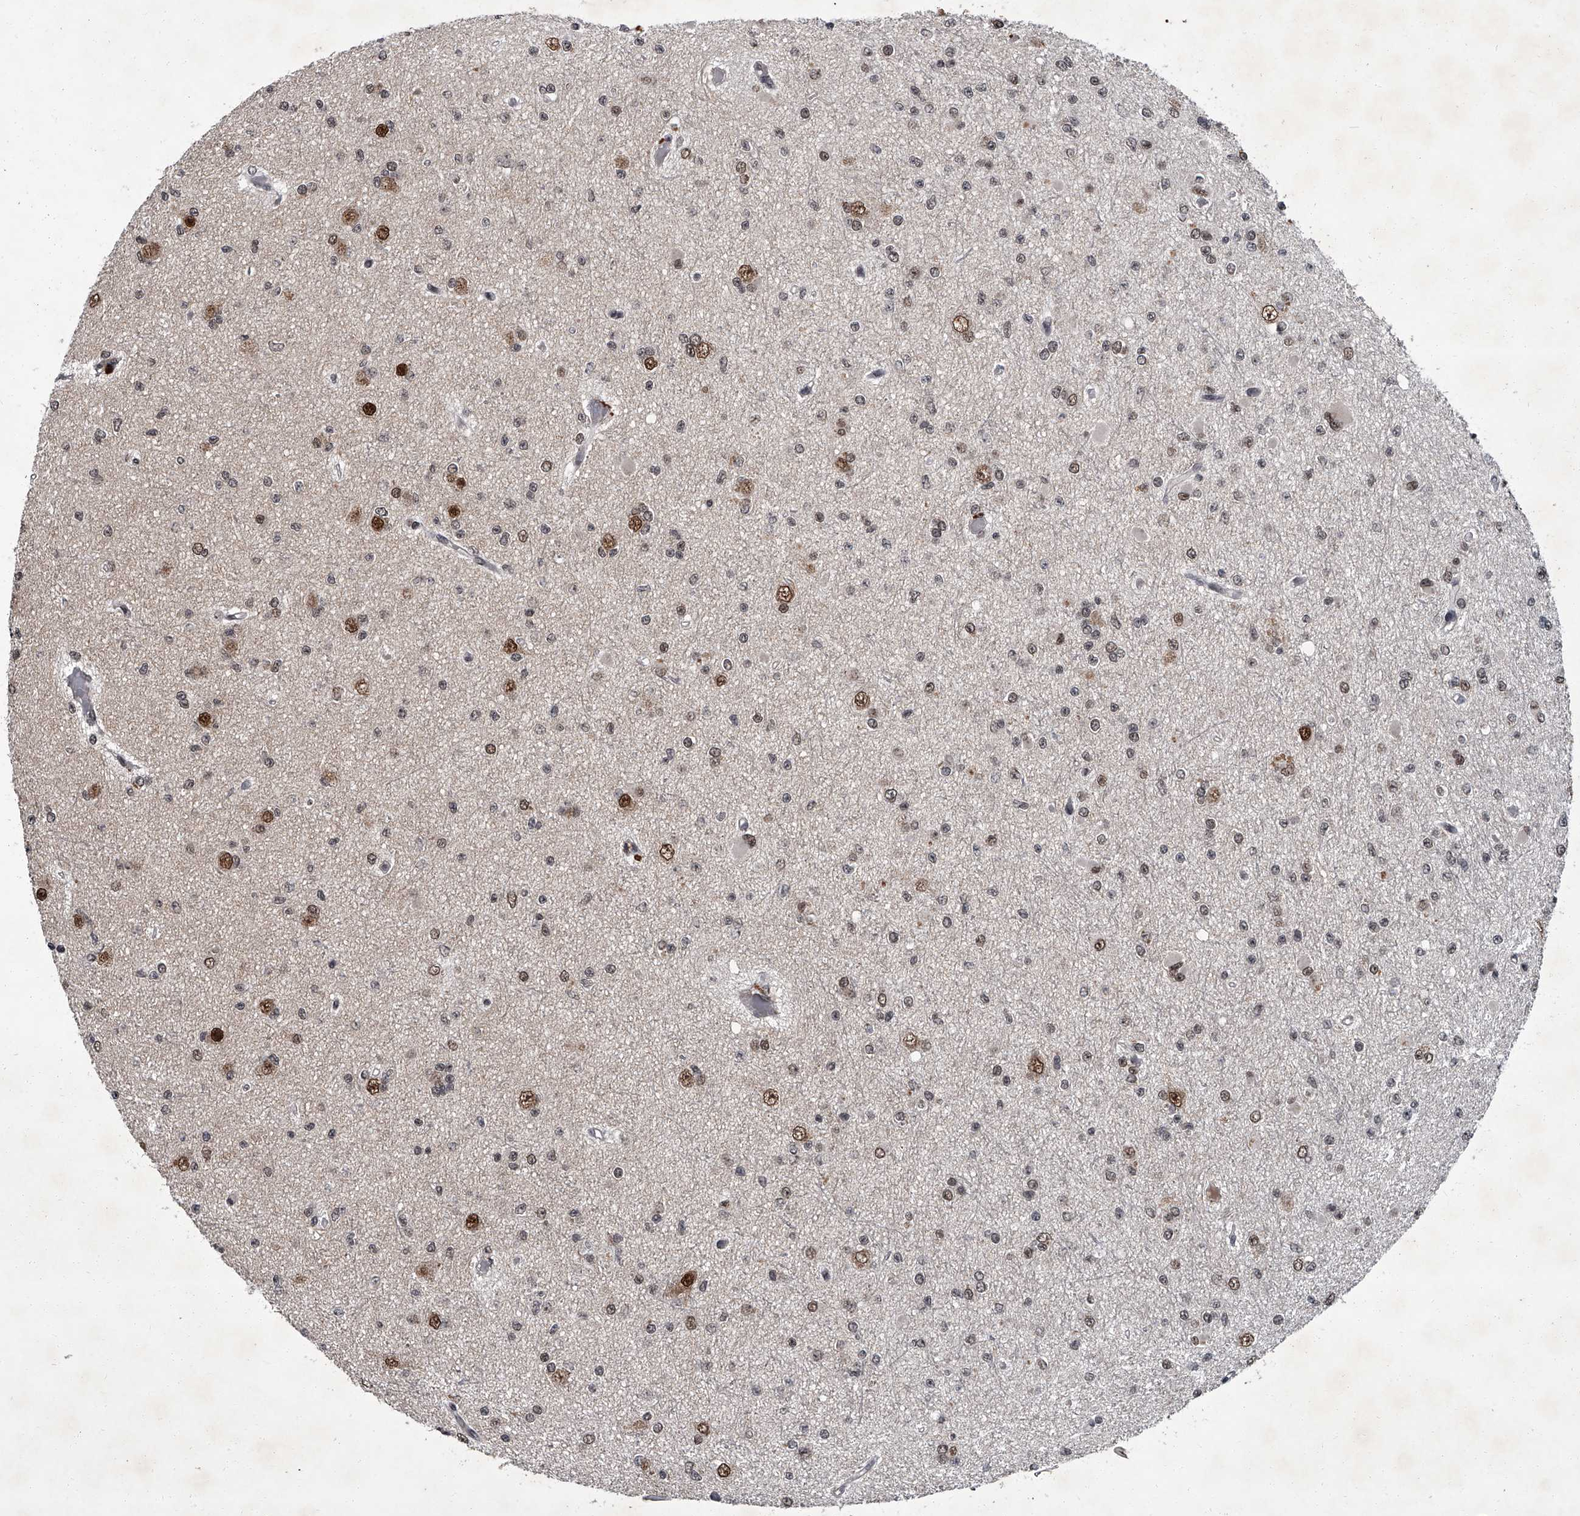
{"staining": {"intensity": "moderate", "quantity": "<25%", "location": "nuclear"}, "tissue": "glioma", "cell_type": "Tumor cells", "image_type": "cancer", "snomed": [{"axis": "morphology", "description": "Glioma, malignant, Low grade"}, {"axis": "topography", "description": "Brain"}], "caption": "Human malignant low-grade glioma stained with a protein marker reveals moderate staining in tumor cells.", "gene": "ZNF518B", "patient": {"sex": "female", "age": 22}}